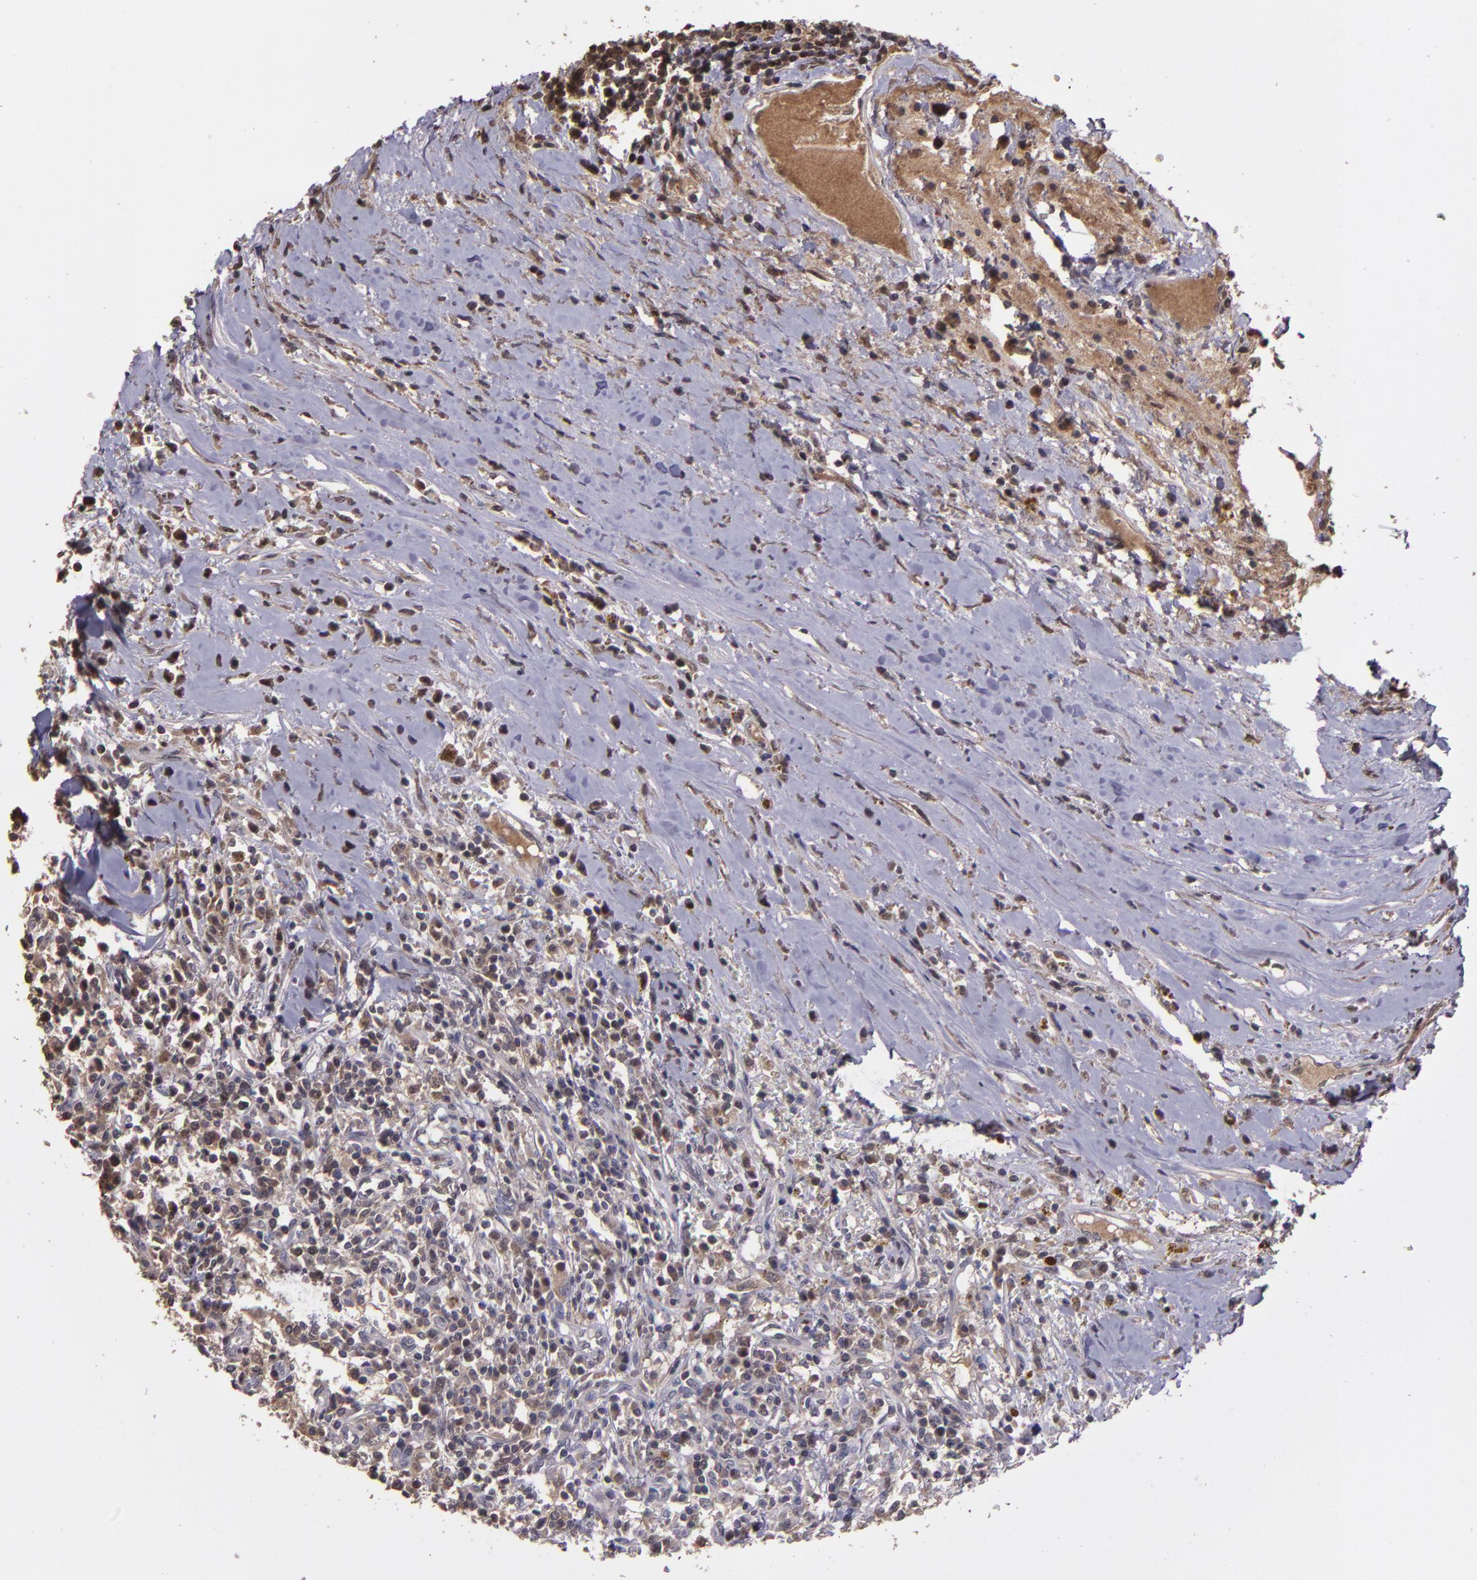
{"staining": {"intensity": "moderate", "quantity": "25%-75%", "location": "cytoplasmic/membranous"}, "tissue": "renal cancer", "cell_type": "Tumor cells", "image_type": "cancer", "snomed": [{"axis": "morphology", "description": "Adenocarcinoma, NOS"}, {"axis": "topography", "description": "Kidney"}], "caption": "Moderate cytoplasmic/membranous expression is seen in about 25%-75% of tumor cells in renal cancer (adenocarcinoma).", "gene": "SERPINF2", "patient": {"sex": "male", "age": 82}}